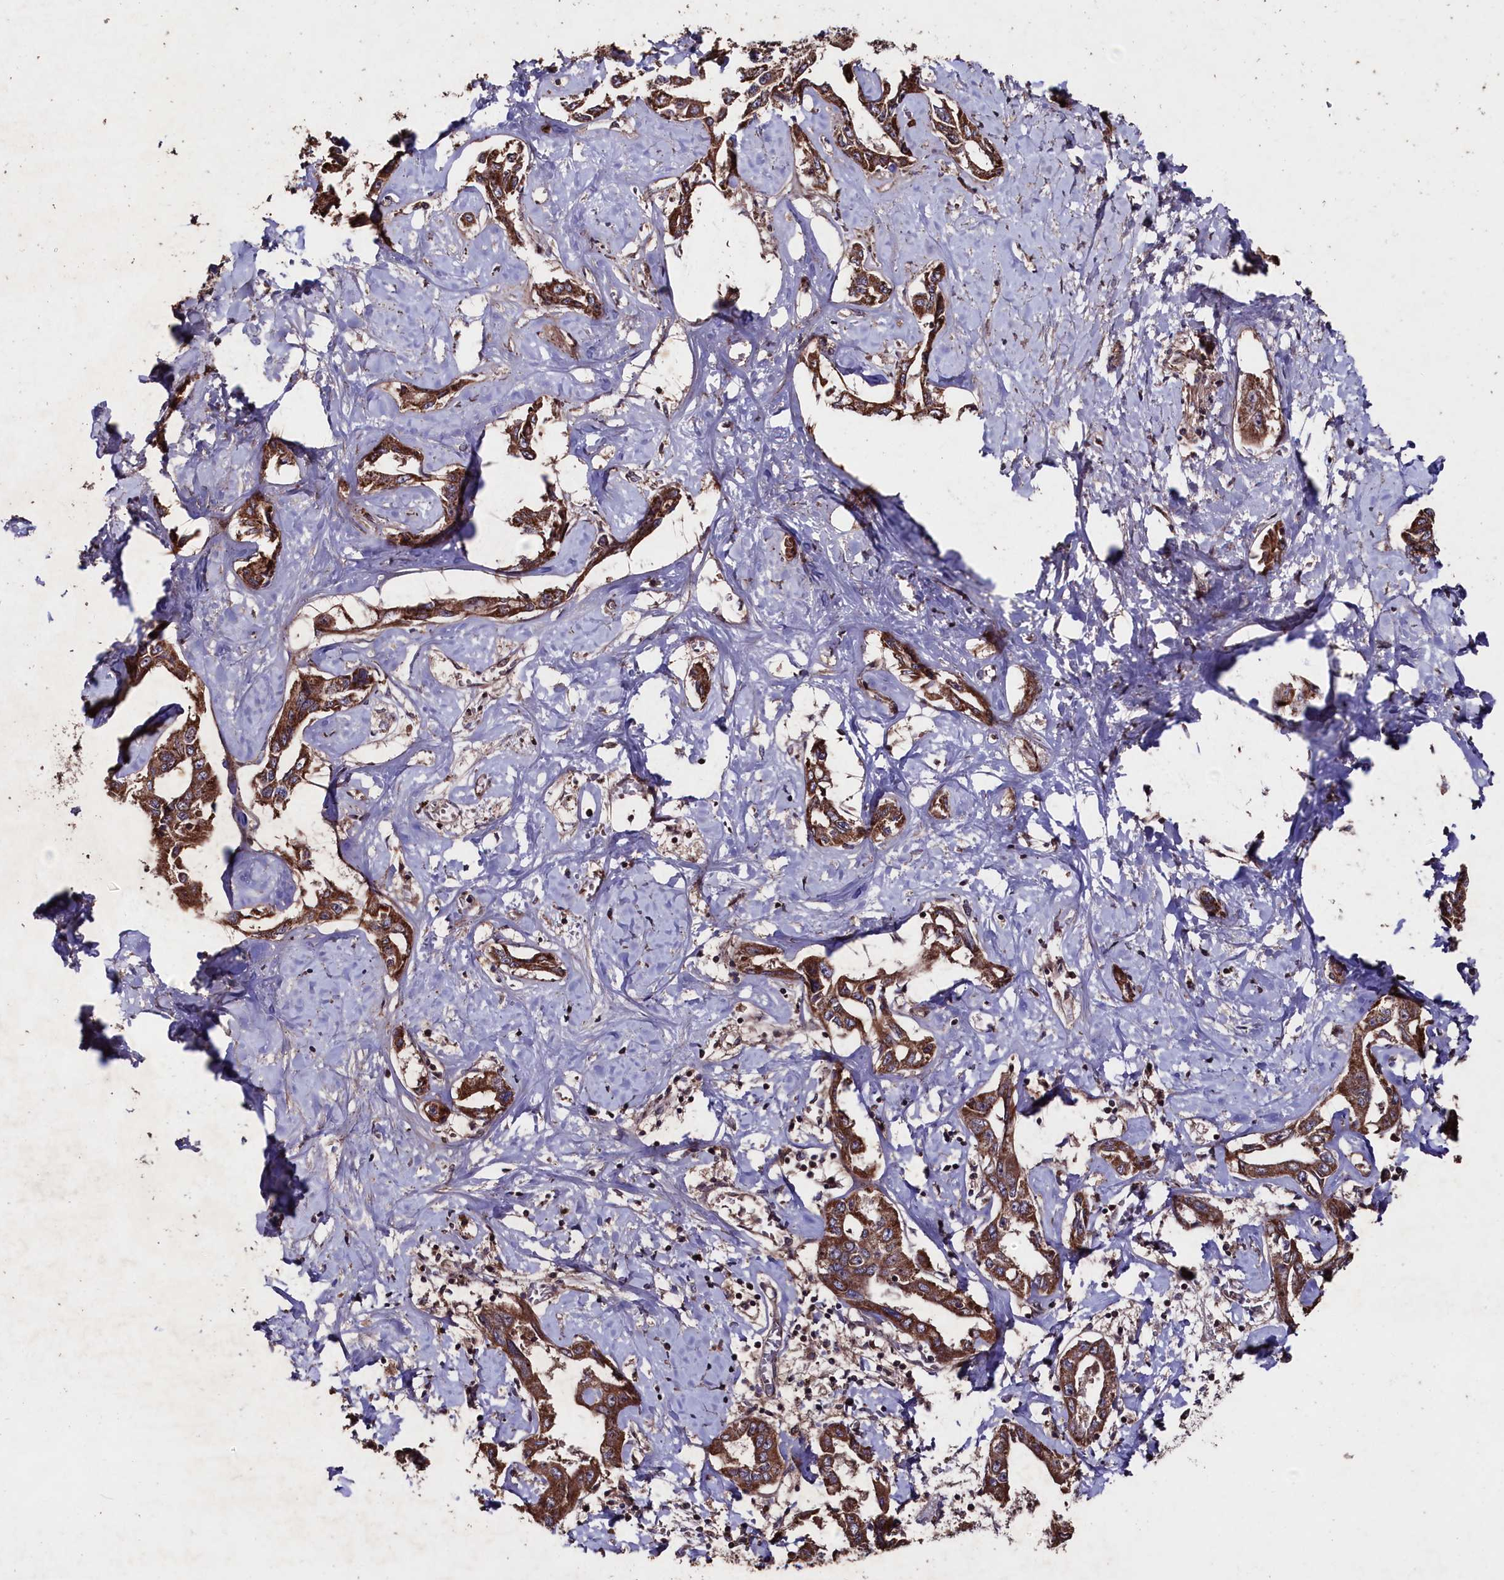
{"staining": {"intensity": "strong", "quantity": ">75%", "location": "cytoplasmic/membranous"}, "tissue": "liver cancer", "cell_type": "Tumor cells", "image_type": "cancer", "snomed": [{"axis": "morphology", "description": "Cholangiocarcinoma"}, {"axis": "topography", "description": "Liver"}], "caption": "Immunohistochemical staining of human liver cancer (cholangiocarcinoma) displays strong cytoplasmic/membranous protein expression in about >75% of tumor cells.", "gene": "MYO1H", "patient": {"sex": "male", "age": 59}}